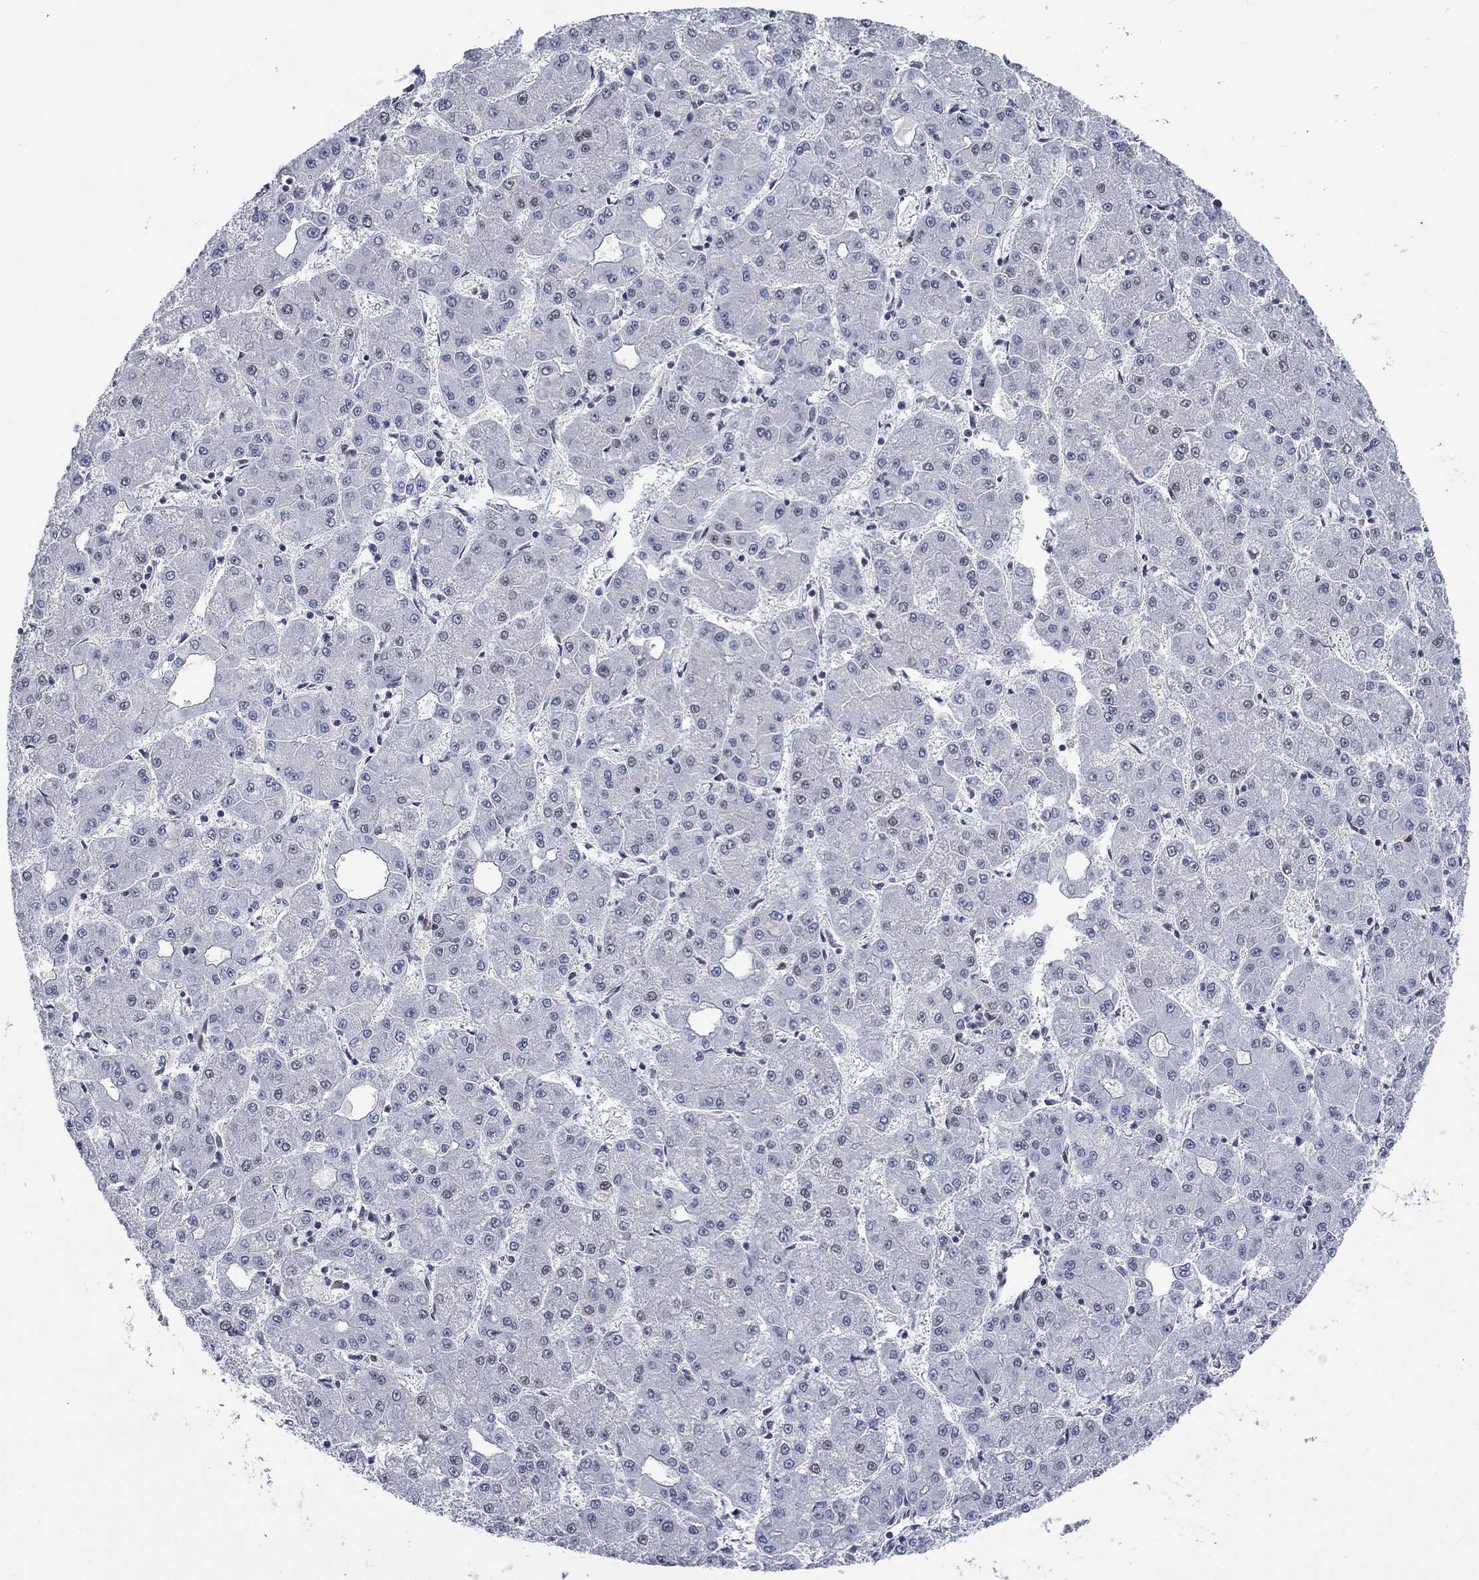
{"staining": {"intensity": "negative", "quantity": "none", "location": "none"}, "tissue": "liver cancer", "cell_type": "Tumor cells", "image_type": "cancer", "snomed": [{"axis": "morphology", "description": "Carcinoma, Hepatocellular, NOS"}, {"axis": "topography", "description": "Liver"}], "caption": "Immunohistochemistry image of liver cancer stained for a protein (brown), which shows no staining in tumor cells.", "gene": "HCFC1", "patient": {"sex": "male", "age": 73}}